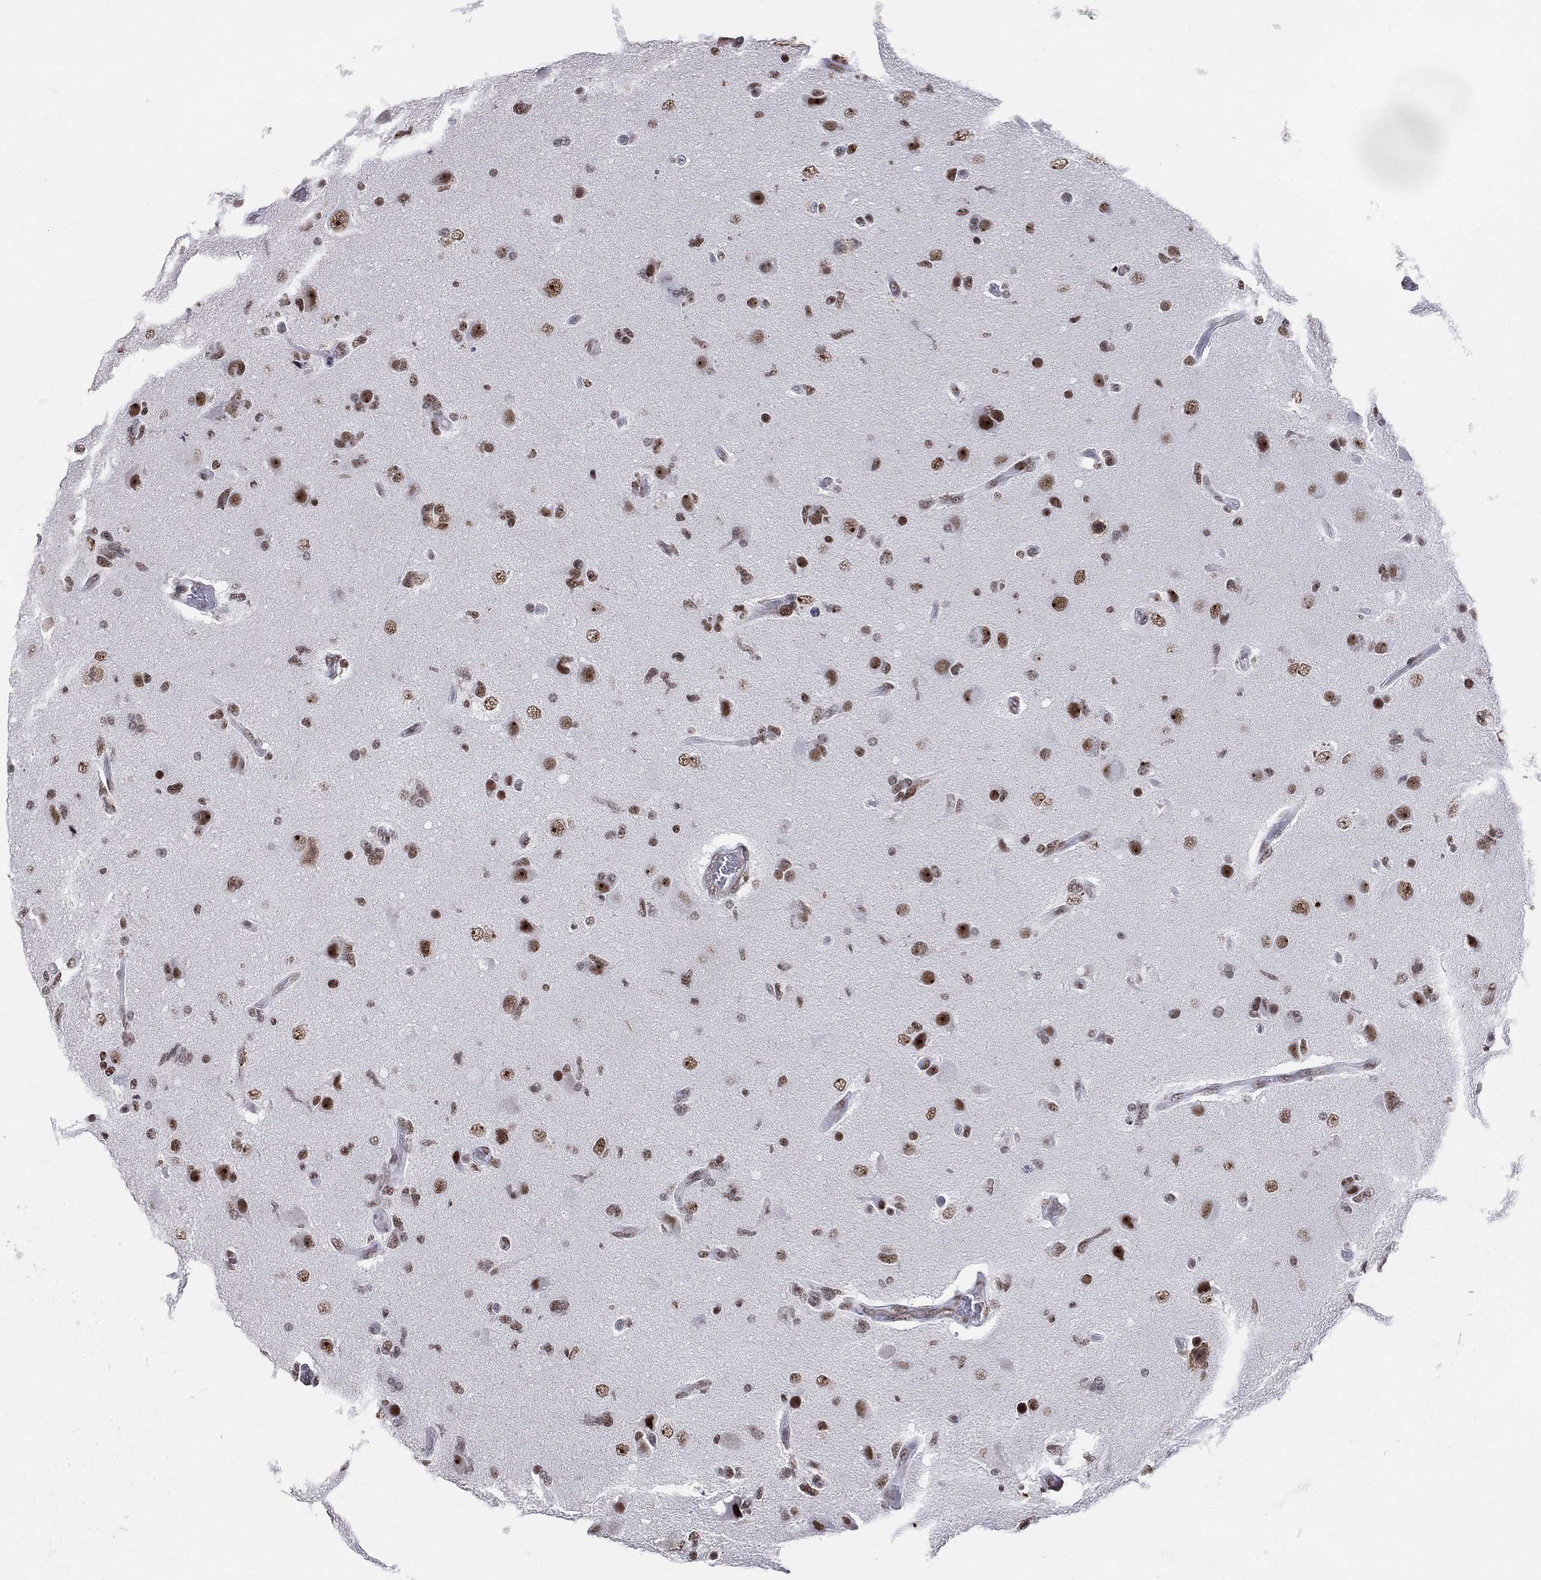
{"staining": {"intensity": "strong", "quantity": "25%-75%", "location": "nuclear"}, "tissue": "glioma", "cell_type": "Tumor cells", "image_type": "cancer", "snomed": [{"axis": "morphology", "description": "Glioma, malignant, High grade"}, {"axis": "topography", "description": "Cerebral cortex"}], "caption": "This is an image of immunohistochemistry staining of malignant glioma (high-grade), which shows strong expression in the nuclear of tumor cells.", "gene": "CDK7", "patient": {"sex": "male", "age": 70}}